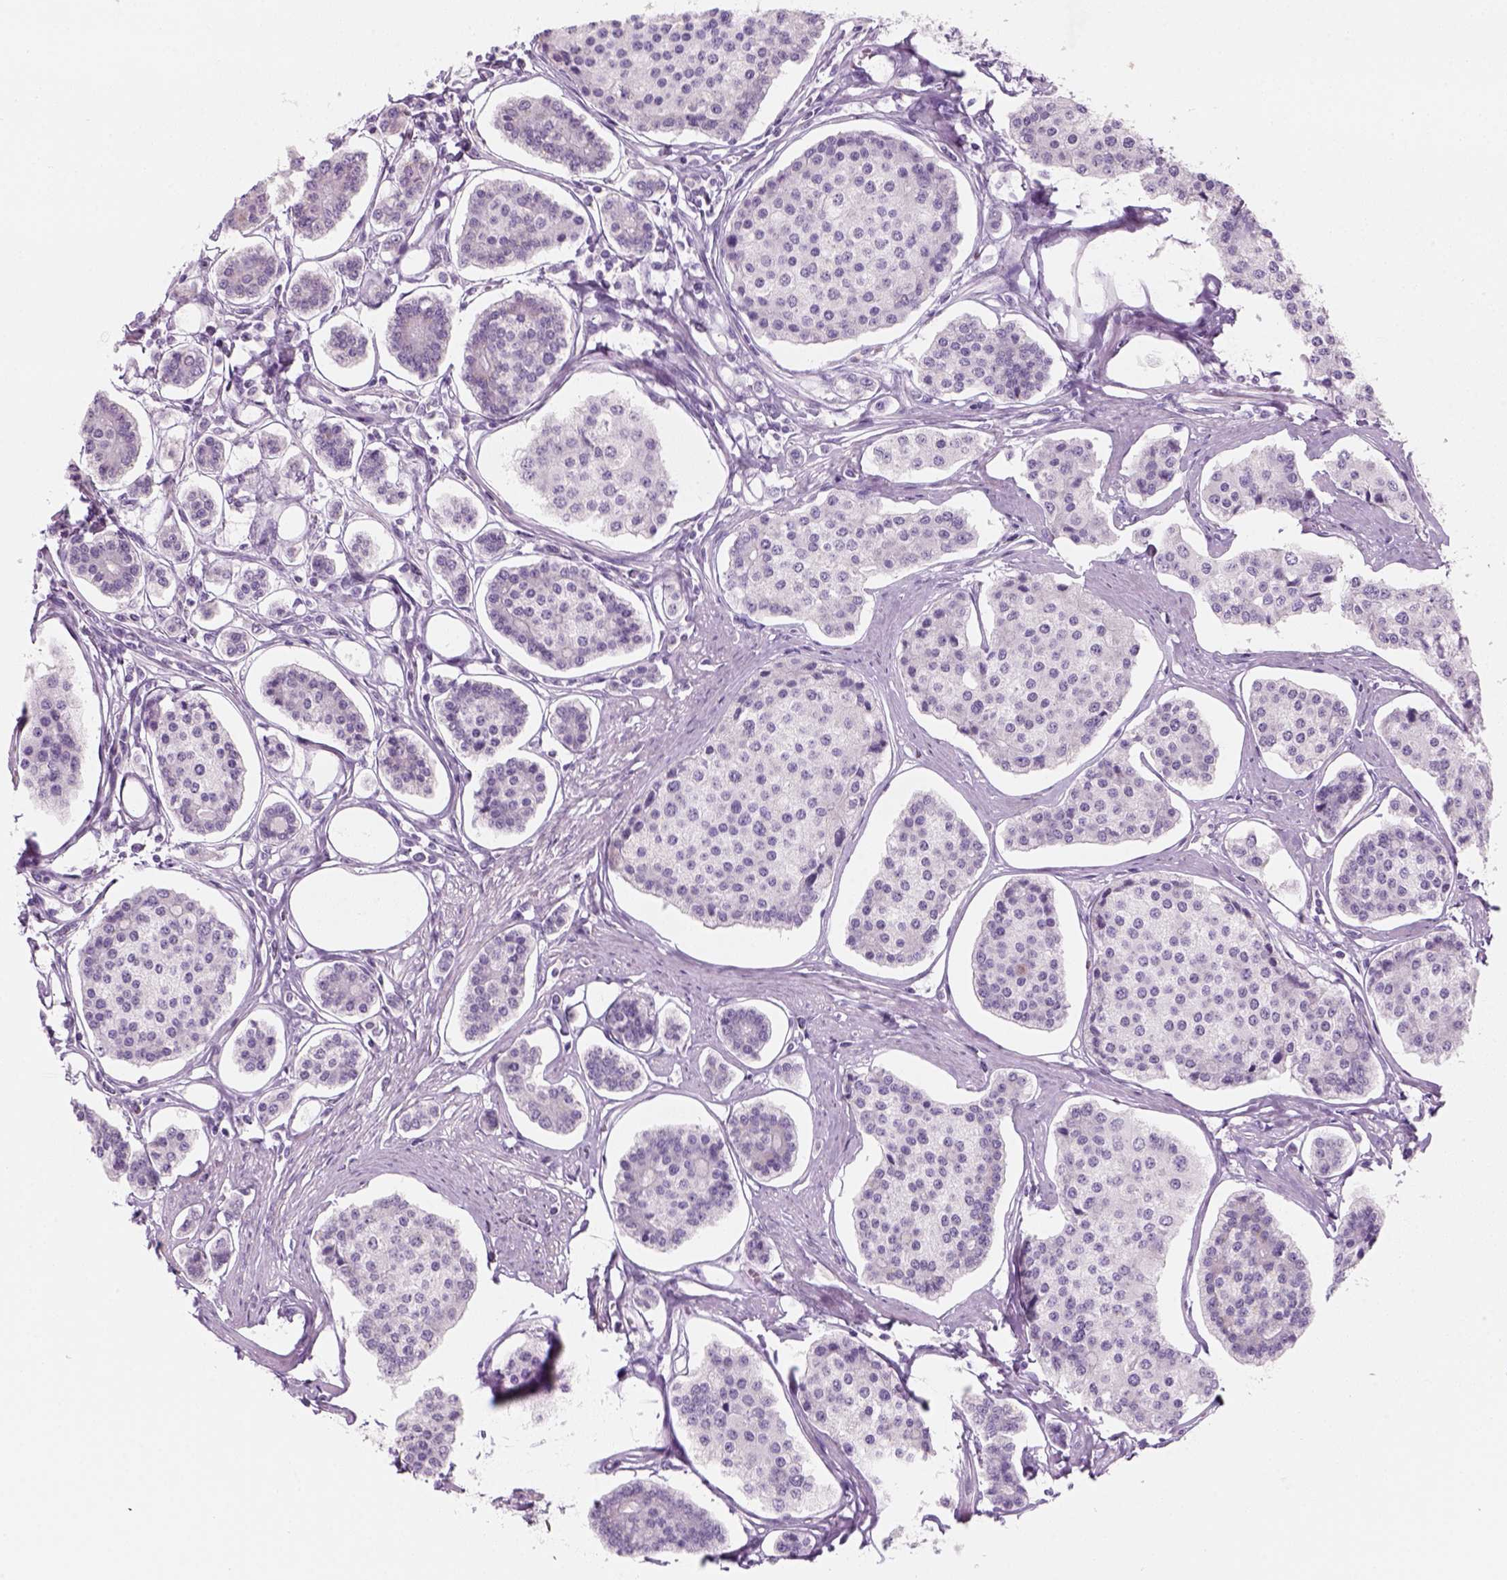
{"staining": {"intensity": "negative", "quantity": "none", "location": "none"}, "tissue": "carcinoid", "cell_type": "Tumor cells", "image_type": "cancer", "snomed": [{"axis": "morphology", "description": "Carcinoid, malignant, NOS"}, {"axis": "topography", "description": "Small intestine"}], "caption": "Histopathology image shows no protein expression in tumor cells of carcinoid tissue. (DAB immunohistochemistry (IHC) with hematoxylin counter stain).", "gene": "KRTAP11-1", "patient": {"sex": "female", "age": 65}}